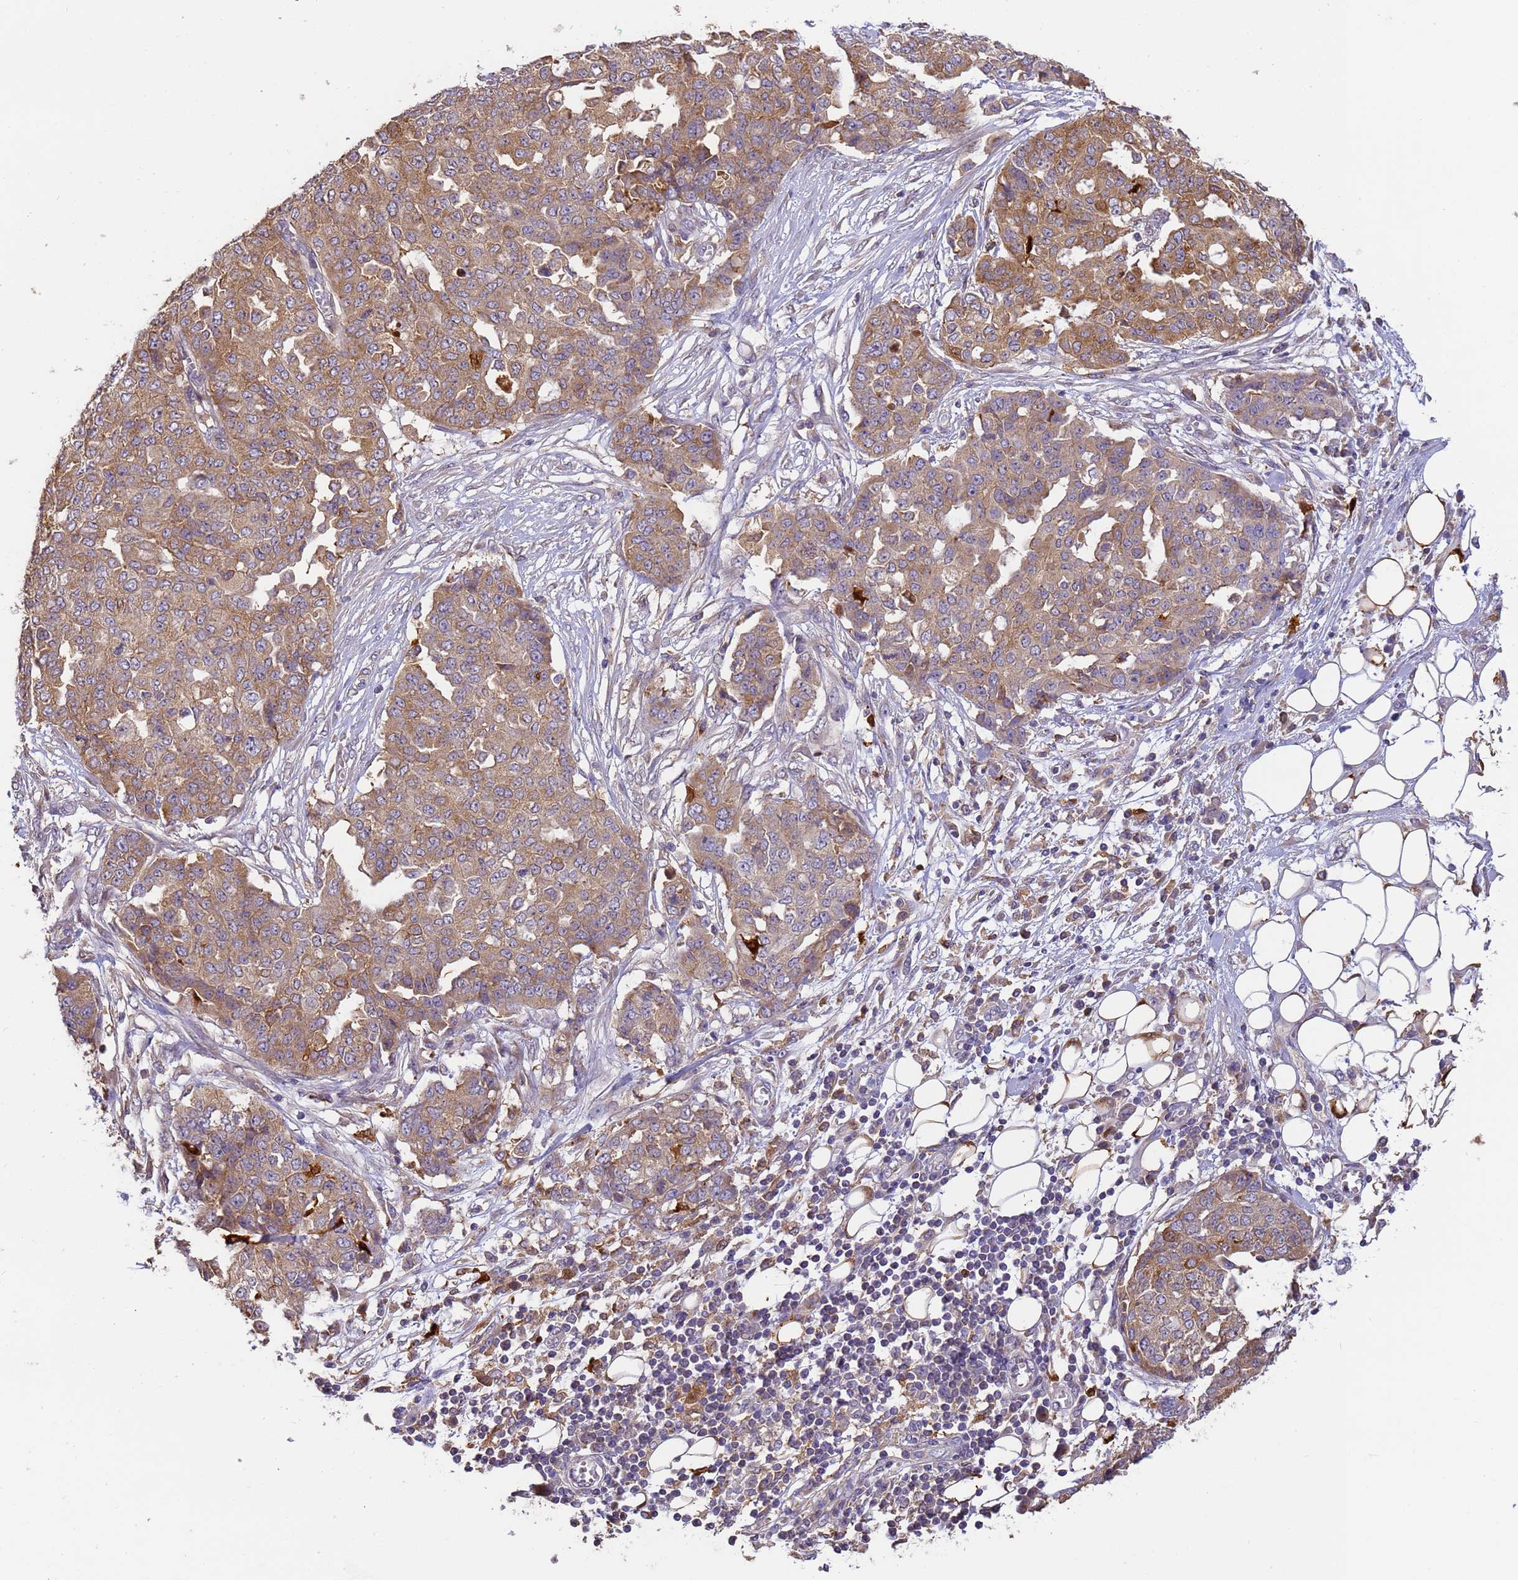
{"staining": {"intensity": "moderate", "quantity": ">75%", "location": "cytoplasmic/membranous"}, "tissue": "ovarian cancer", "cell_type": "Tumor cells", "image_type": "cancer", "snomed": [{"axis": "morphology", "description": "Cystadenocarcinoma, serous, NOS"}, {"axis": "topography", "description": "Soft tissue"}, {"axis": "topography", "description": "Ovary"}], "caption": "Ovarian cancer was stained to show a protein in brown. There is medium levels of moderate cytoplasmic/membranous positivity in about >75% of tumor cells.", "gene": "M6PR", "patient": {"sex": "female", "age": 57}}